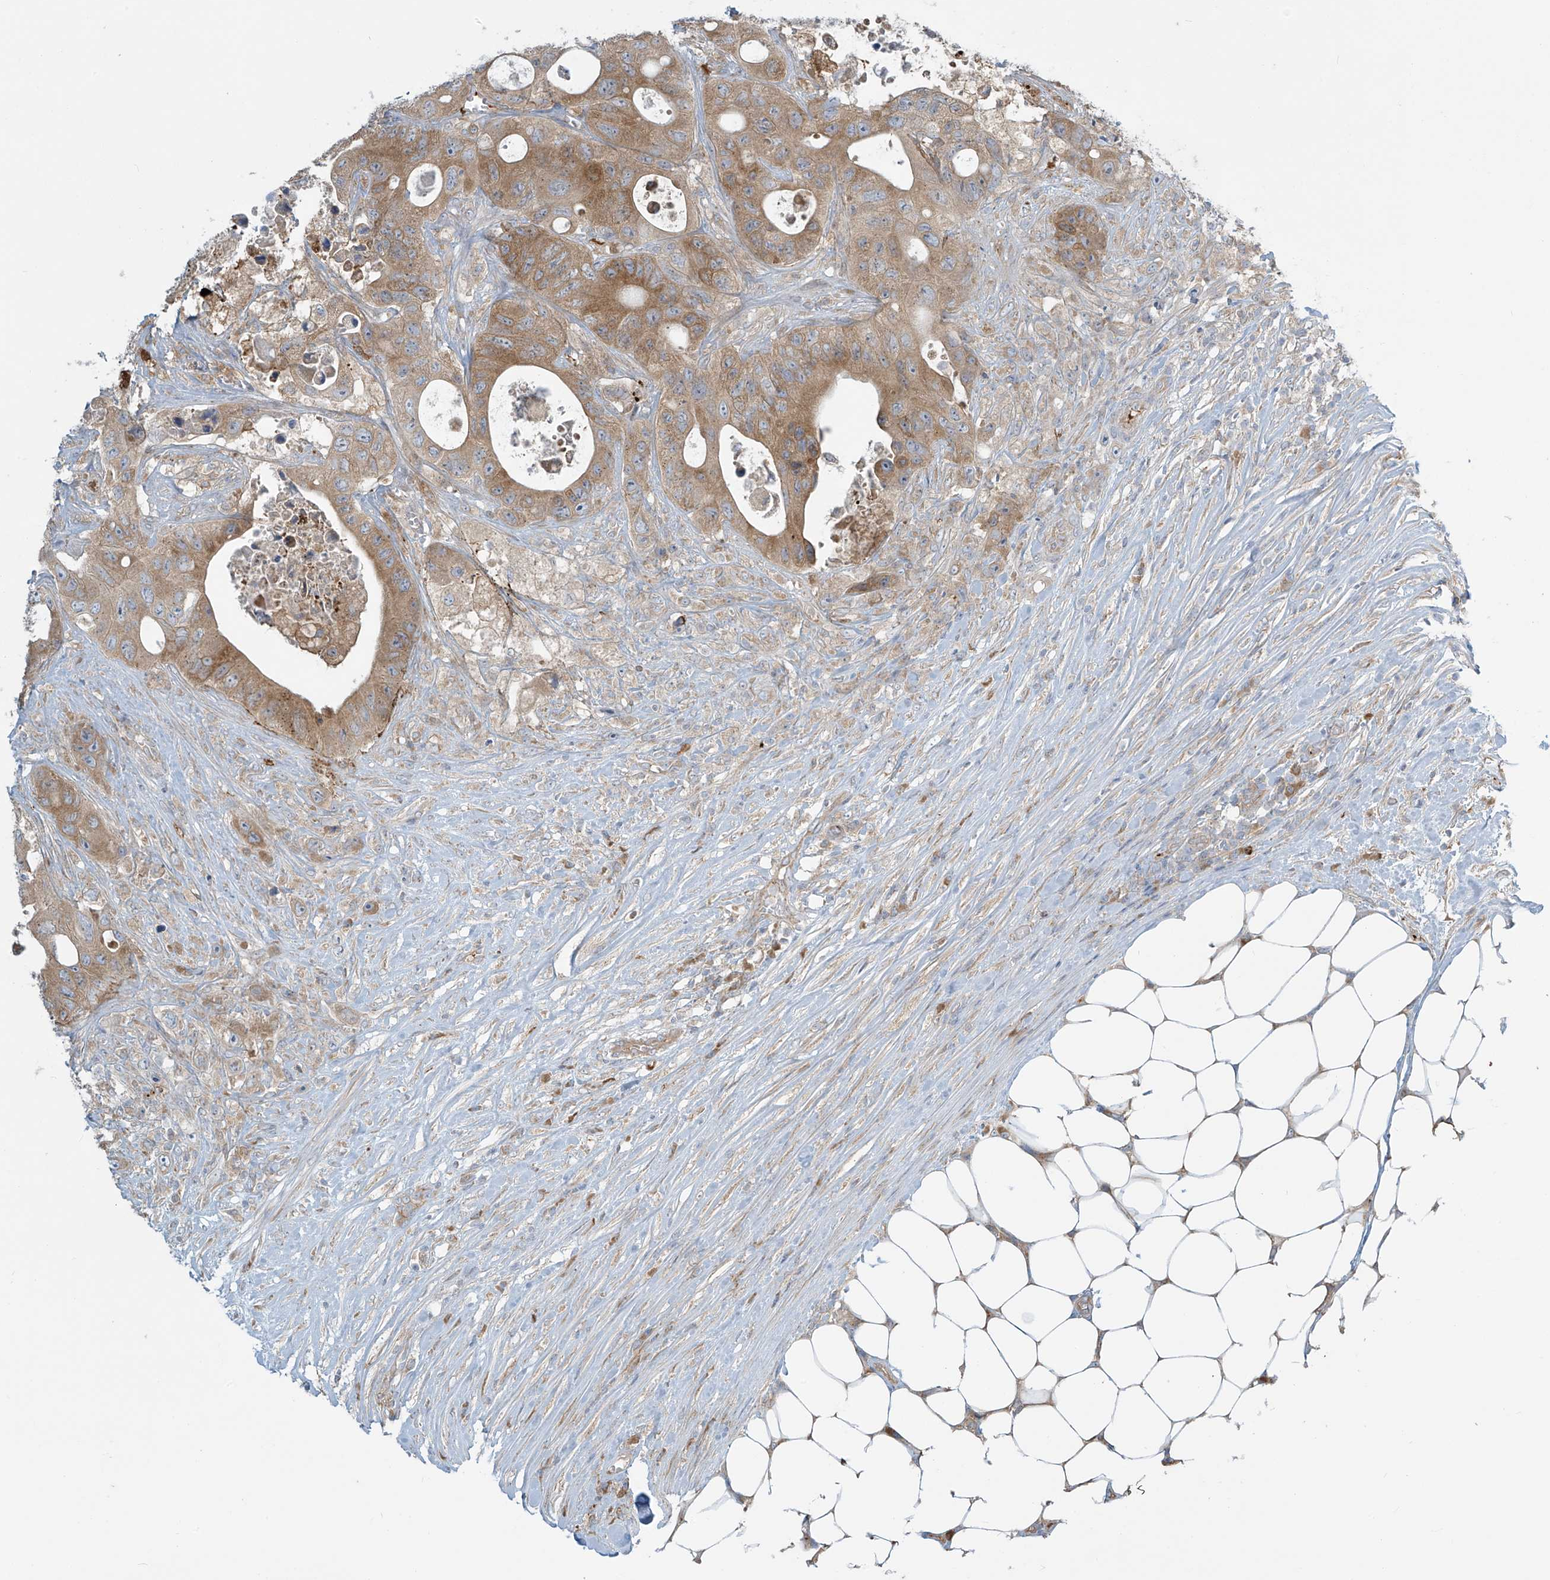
{"staining": {"intensity": "moderate", "quantity": ">75%", "location": "cytoplasmic/membranous"}, "tissue": "colorectal cancer", "cell_type": "Tumor cells", "image_type": "cancer", "snomed": [{"axis": "morphology", "description": "Adenocarcinoma, NOS"}, {"axis": "topography", "description": "Colon"}], "caption": "Moderate cytoplasmic/membranous positivity for a protein is identified in approximately >75% of tumor cells of colorectal cancer using immunohistochemistry.", "gene": "LZTS3", "patient": {"sex": "female", "age": 46}}